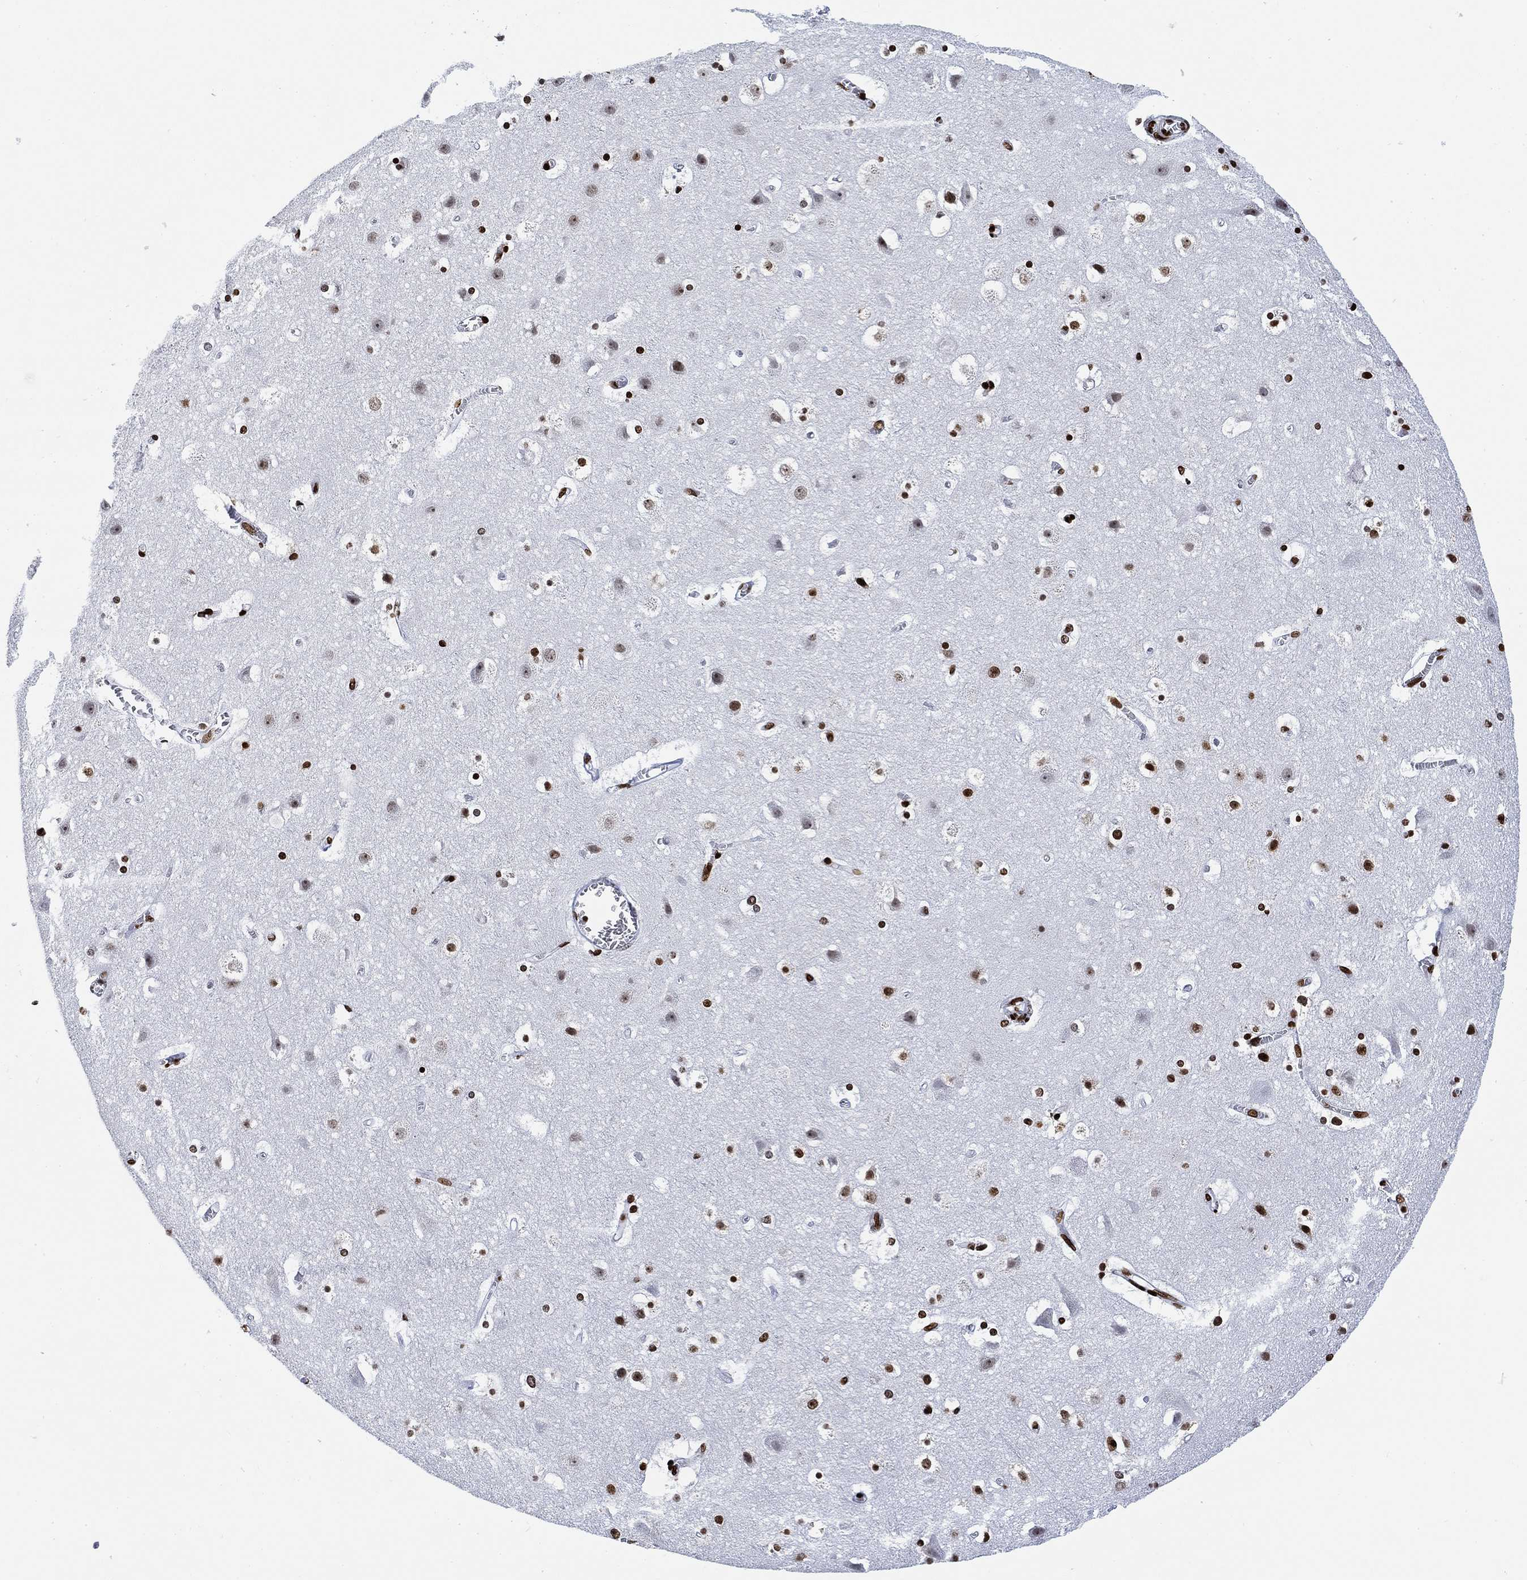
{"staining": {"intensity": "moderate", "quantity": "<25%", "location": "nuclear"}, "tissue": "cerebral cortex", "cell_type": "Endothelial cells", "image_type": "normal", "snomed": [{"axis": "morphology", "description": "Normal tissue, NOS"}, {"axis": "topography", "description": "Cerebral cortex"}], "caption": "Approximately <25% of endothelial cells in benign human cerebral cortex reveal moderate nuclear protein staining as visualized by brown immunohistochemical staining.", "gene": "H1", "patient": {"sex": "male", "age": 59}}